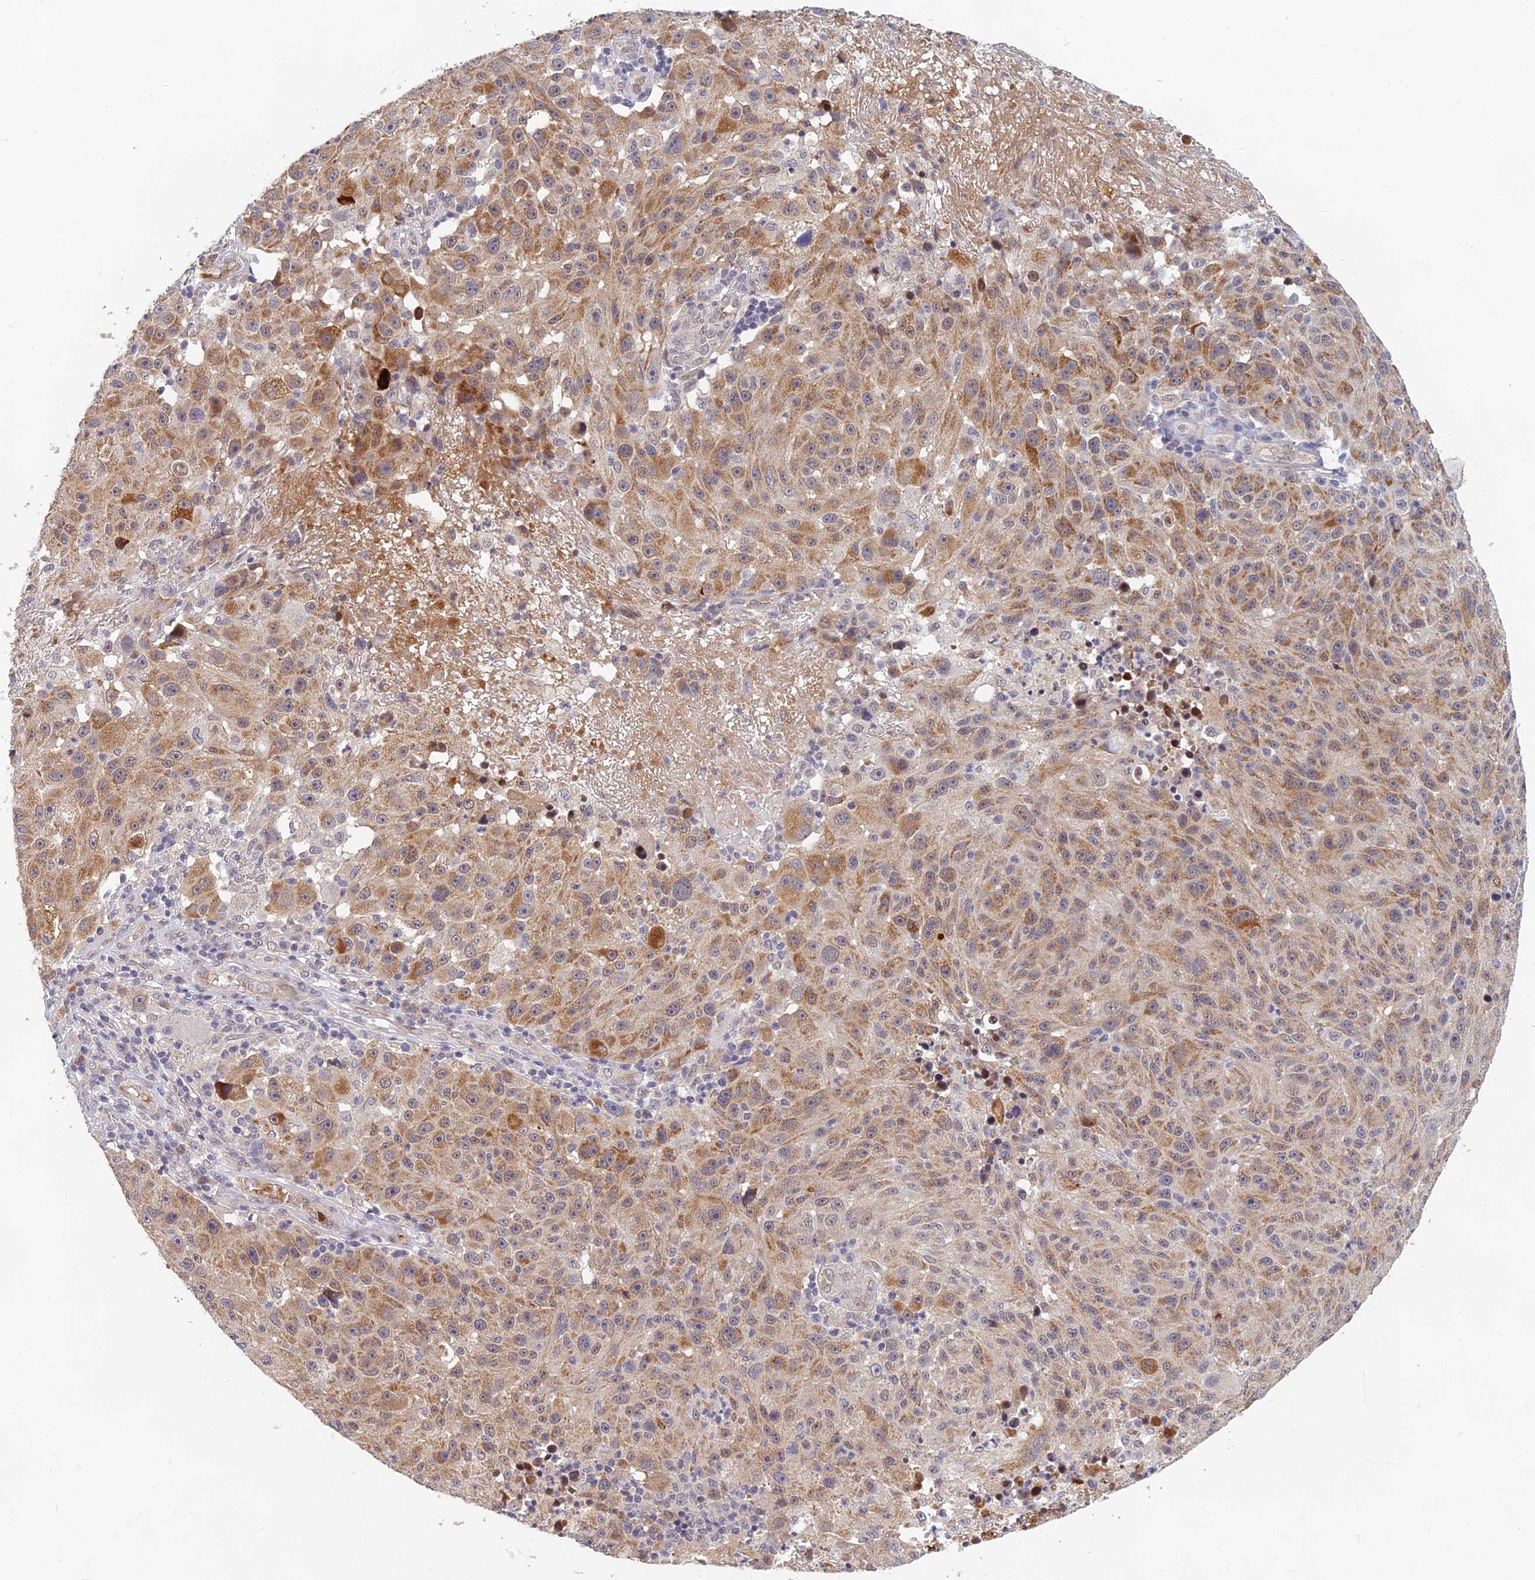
{"staining": {"intensity": "moderate", "quantity": ">75%", "location": "cytoplasmic/membranous"}, "tissue": "melanoma", "cell_type": "Tumor cells", "image_type": "cancer", "snomed": [{"axis": "morphology", "description": "Malignant melanoma, NOS"}, {"axis": "topography", "description": "Skin"}], "caption": "High-magnification brightfield microscopy of malignant melanoma stained with DAB (3,3'-diaminobenzidine) (brown) and counterstained with hematoxylin (blue). tumor cells exhibit moderate cytoplasmic/membranous expression is seen in approximately>75% of cells.", "gene": "EARS2", "patient": {"sex": "male", "age": 53}}